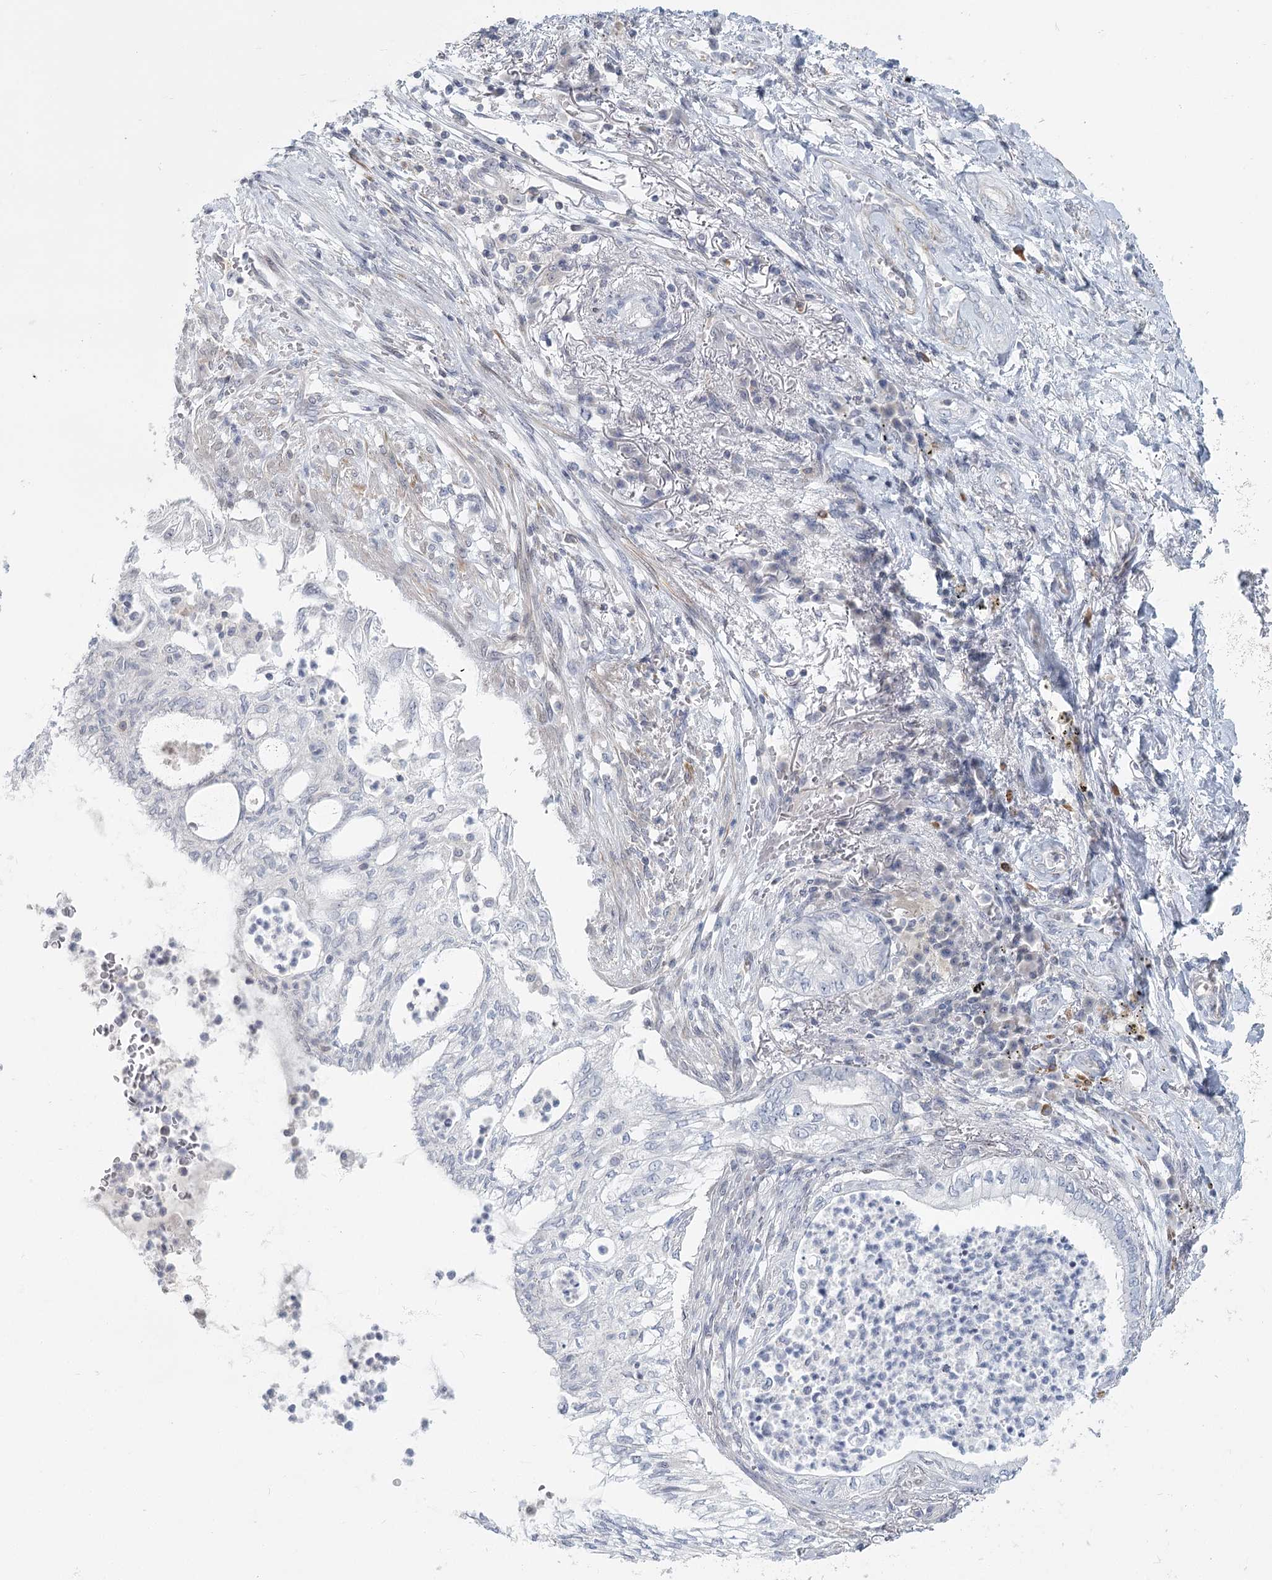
{"staining": {"intensity": "negative", "quantity": "none", "location": "none"}, "tissue": "lung cancer", "cell_type": "Tumor cells", "image_type": "cancer", "snomed": [{"axis": "morphology", "description": "Adenocarcinoma, NOS"}, {"axis": "topography", "description": "Lung"}], "caption": "Human lung cancer (adenocarcinoma) stained for a protein using immunohistochemistry (IHC) reveals no staining in tumor cells.", "gene": "USP11", "patient": {"sex": "female", "age": 70}}